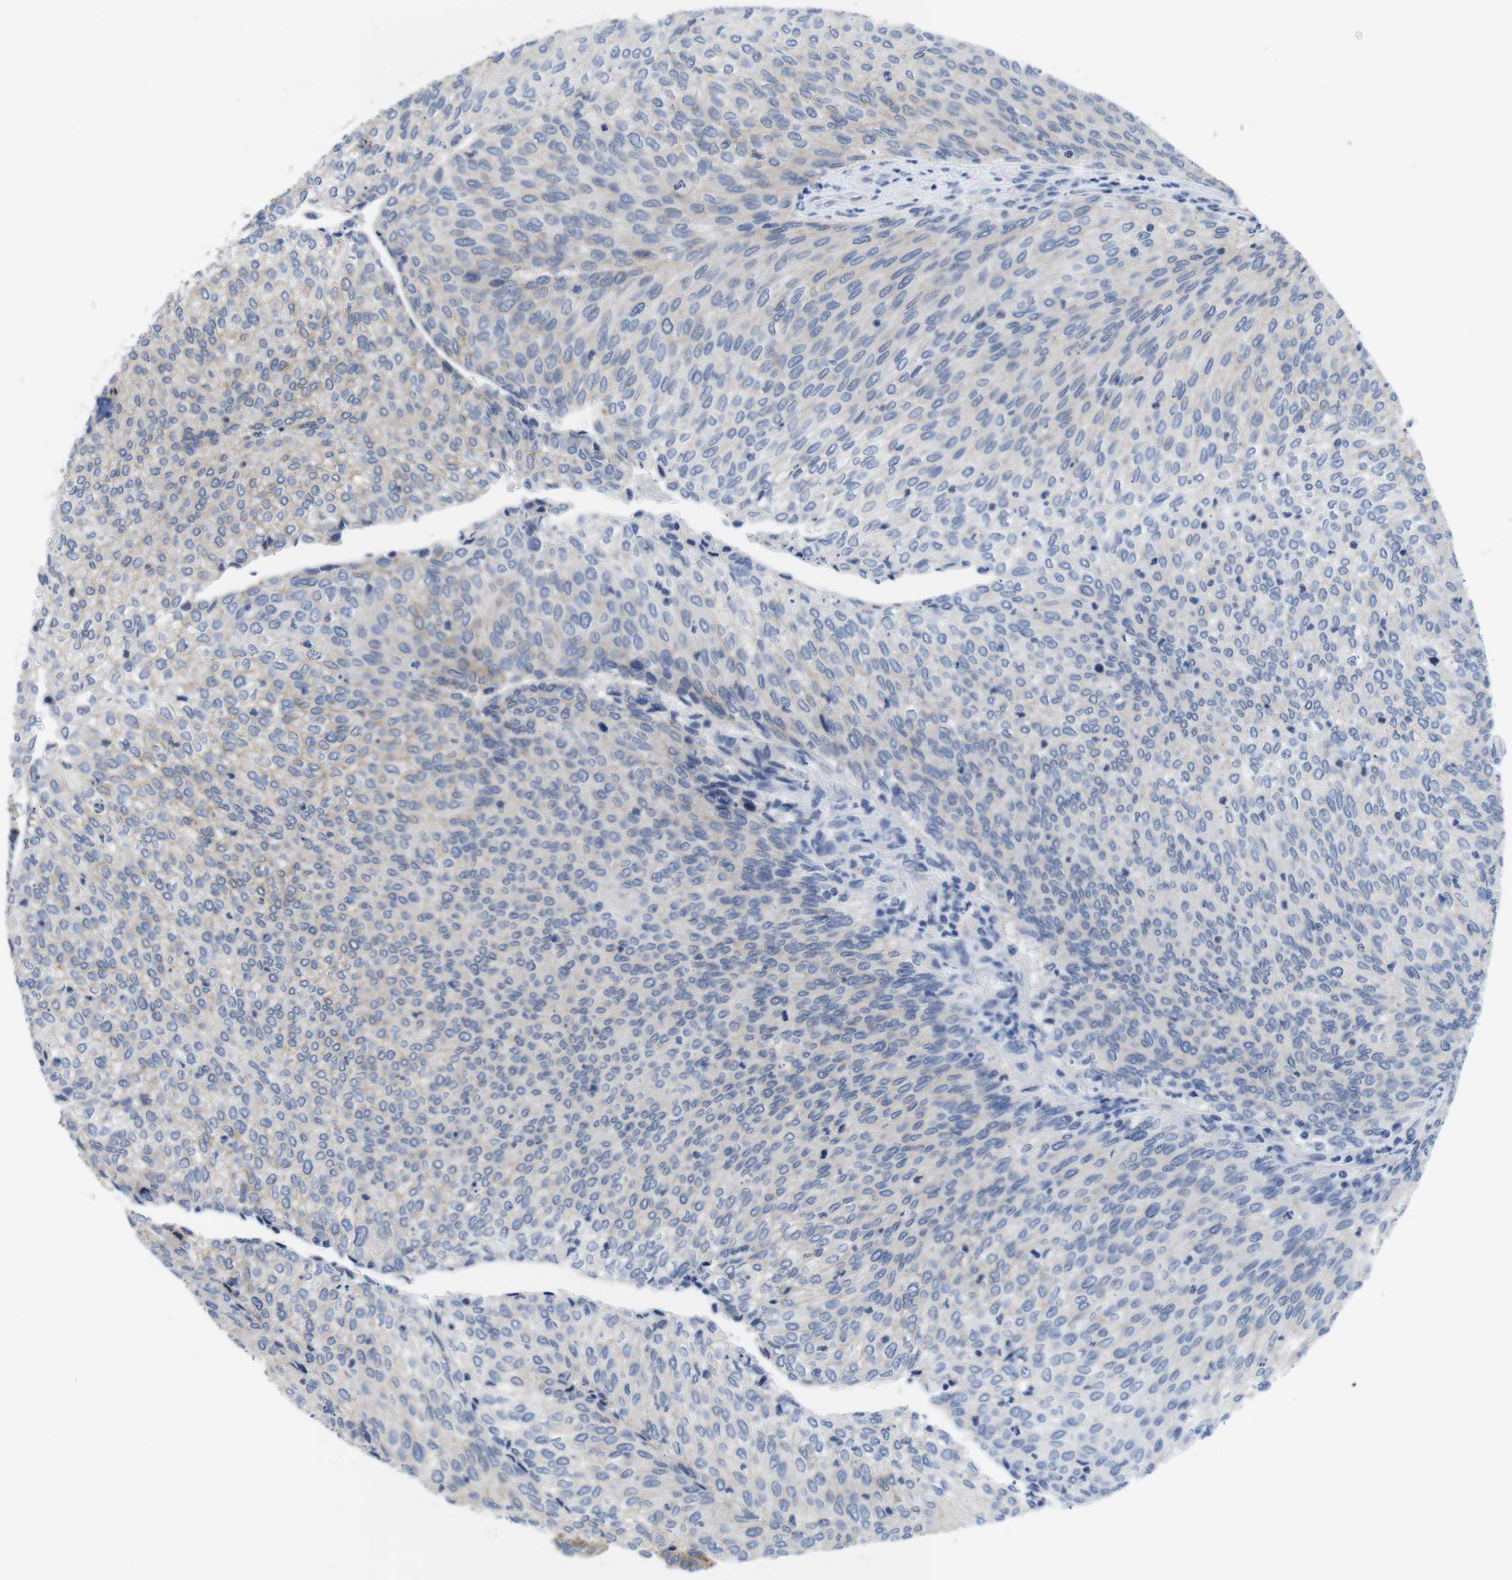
{"staining": {"intensity": "moderate", "quantity": "25%-75%", "location": "cytoplasmic/membranous"}, "tissue": "urothelial cancer", "cell_type": "Tumor cells", "image_type": "cancer", "snomed": [{"axis": "morphology", "description": "Urothelial carcinoma, Low grade"}, {"axis": "topography", "description": "Urinary bladder"}], "caption": "Moderate cytoplasmic/membranous expression for a protein is identified in approximately 25%-75% of tumor cells of urothelial cancer using immunohistochemistry (IHC).", "gene": "SCRIB", "patient": {"sex": "female", "age": 79}}